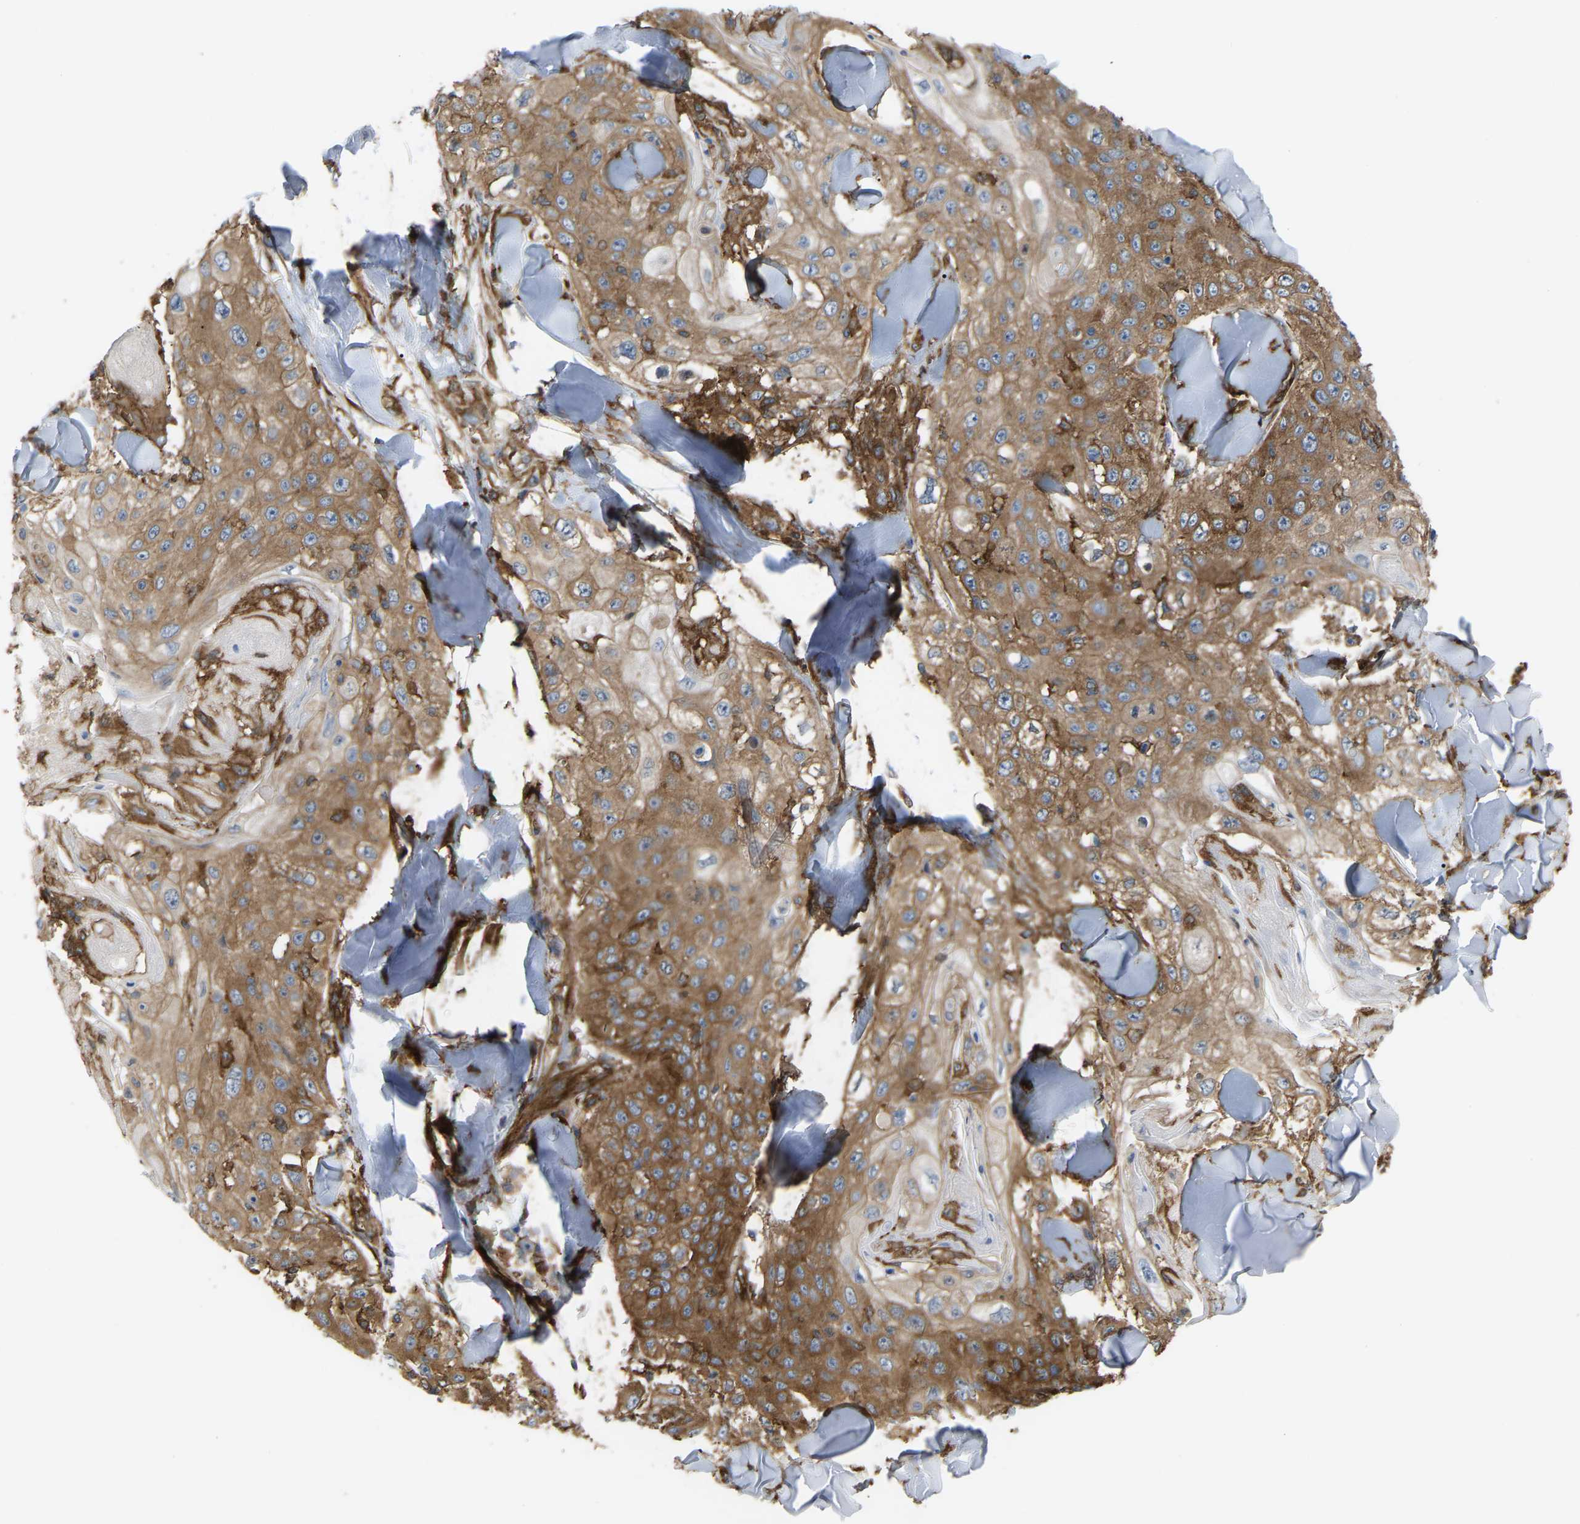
{"staining": {"intensity": "moderate", "quantity": ">75%", "location": "cytoplasmic/membranous"}, "tissue": "skin cancer", "cell_type": "Tumor cells", "image_type": "cancer", "snomed": [{"axis": "morphology", "description": "Squamous cell carcinoma, NOS"}, {"axis": "topography", "description": "Skin"}], "caption": "A photomicrograph of human squamous cell carcinoma (skin) stained for a protein shows moderate cytoplasmic/membranous brown staining in tumor cells.", "gene": "PICALM", "patient": {"sex": "male", "age": 86}}